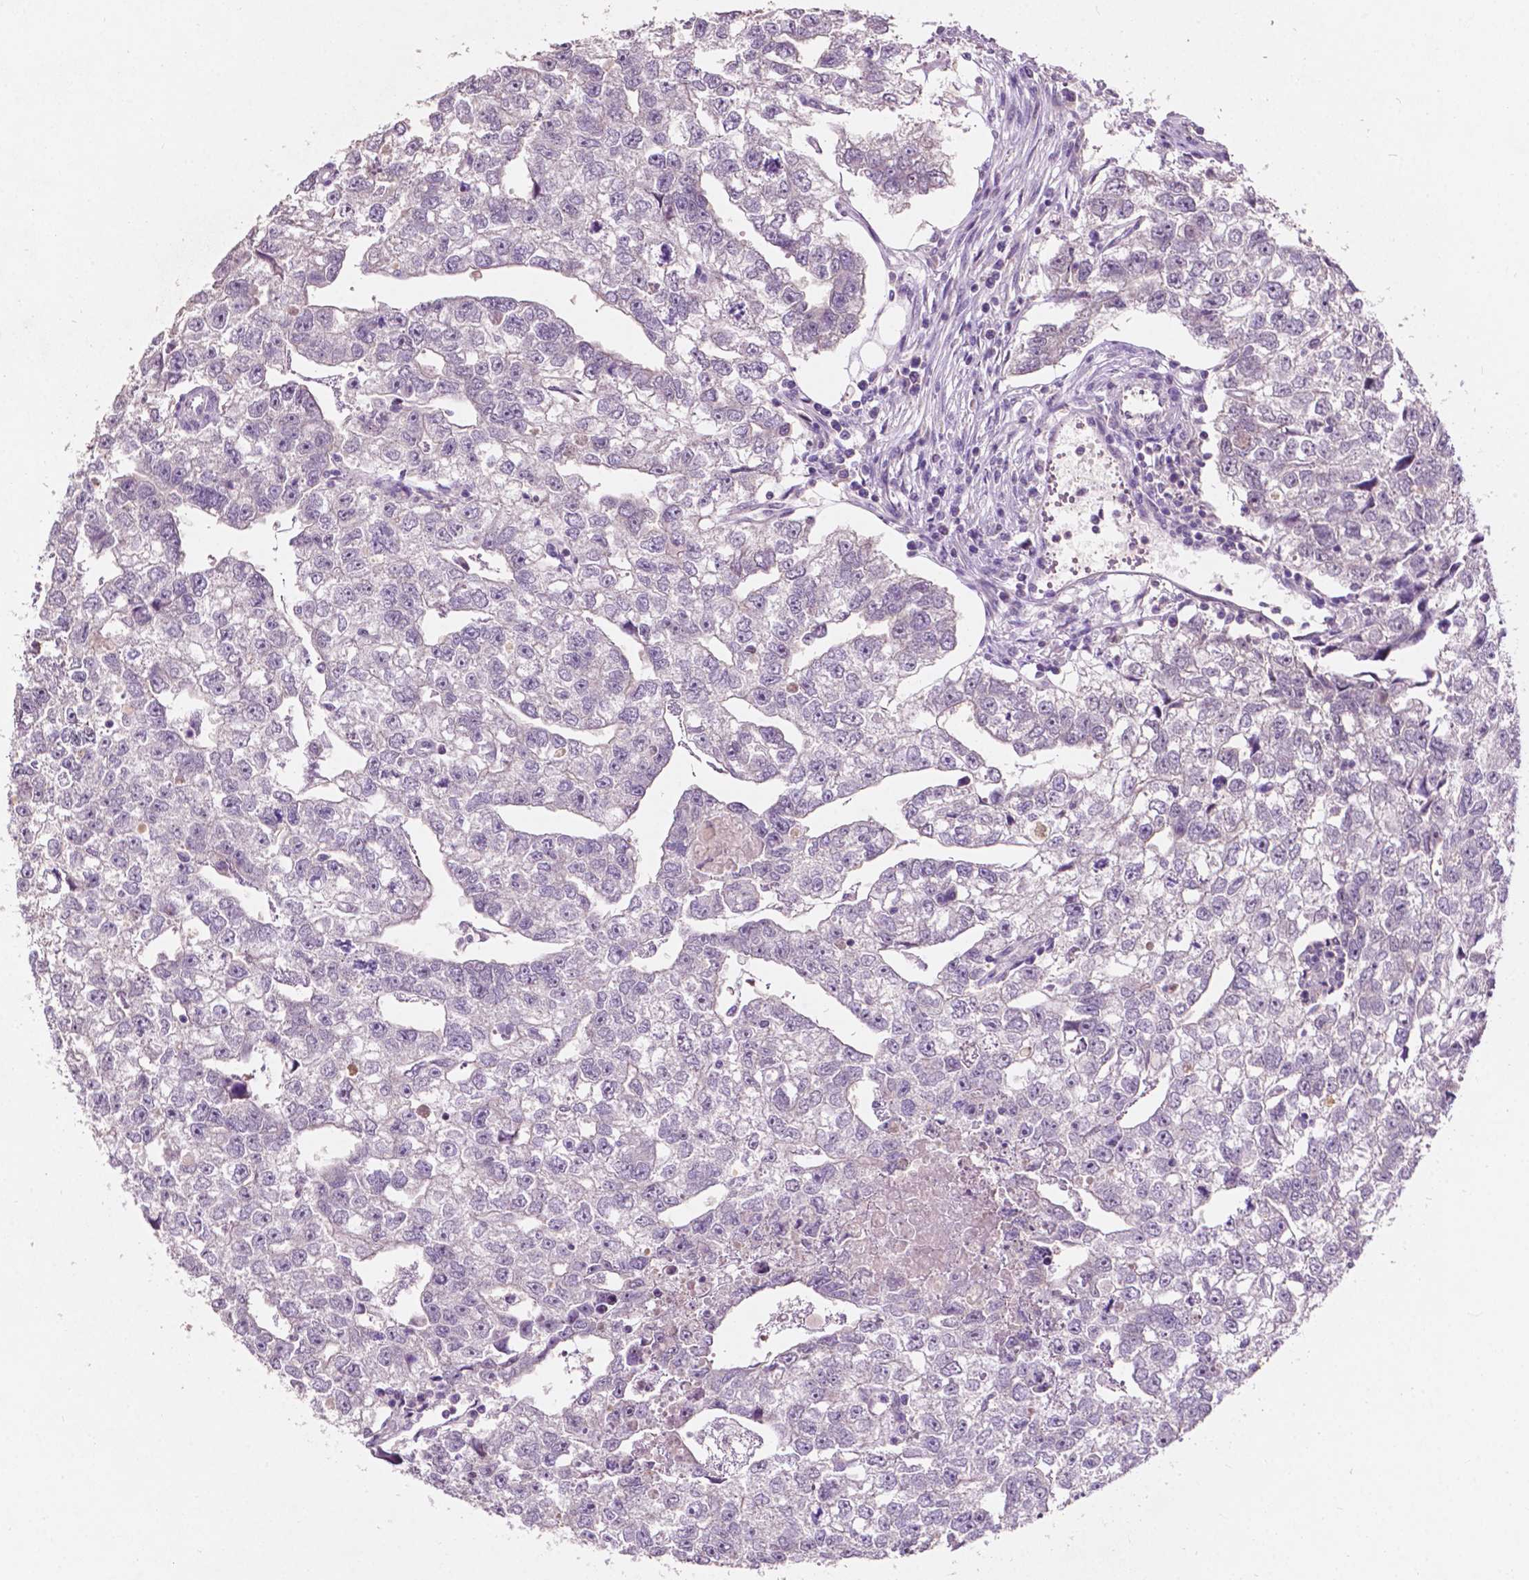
{"staining": {"intensity": "negative", "quantity": "none", "location": "none"}, "tissue": "testis cancer", "cell_type": "Tumor cells", "image_type": "cancer", "snomed": [{"axis": "morphology", "description": "Carcinoma, Embryonal, NOS"}, {"axis": "morphology", "description": "Teratoma, malignant, NOS"}, {"axis": "topography", "description": "Testis"}], "caption": "Protein analysis of malignant teratoma (testis) exhibits no significant staining in tumor cells.", "gene": "TM6SF2", "patient": {"sex": "male", "age": 44}}